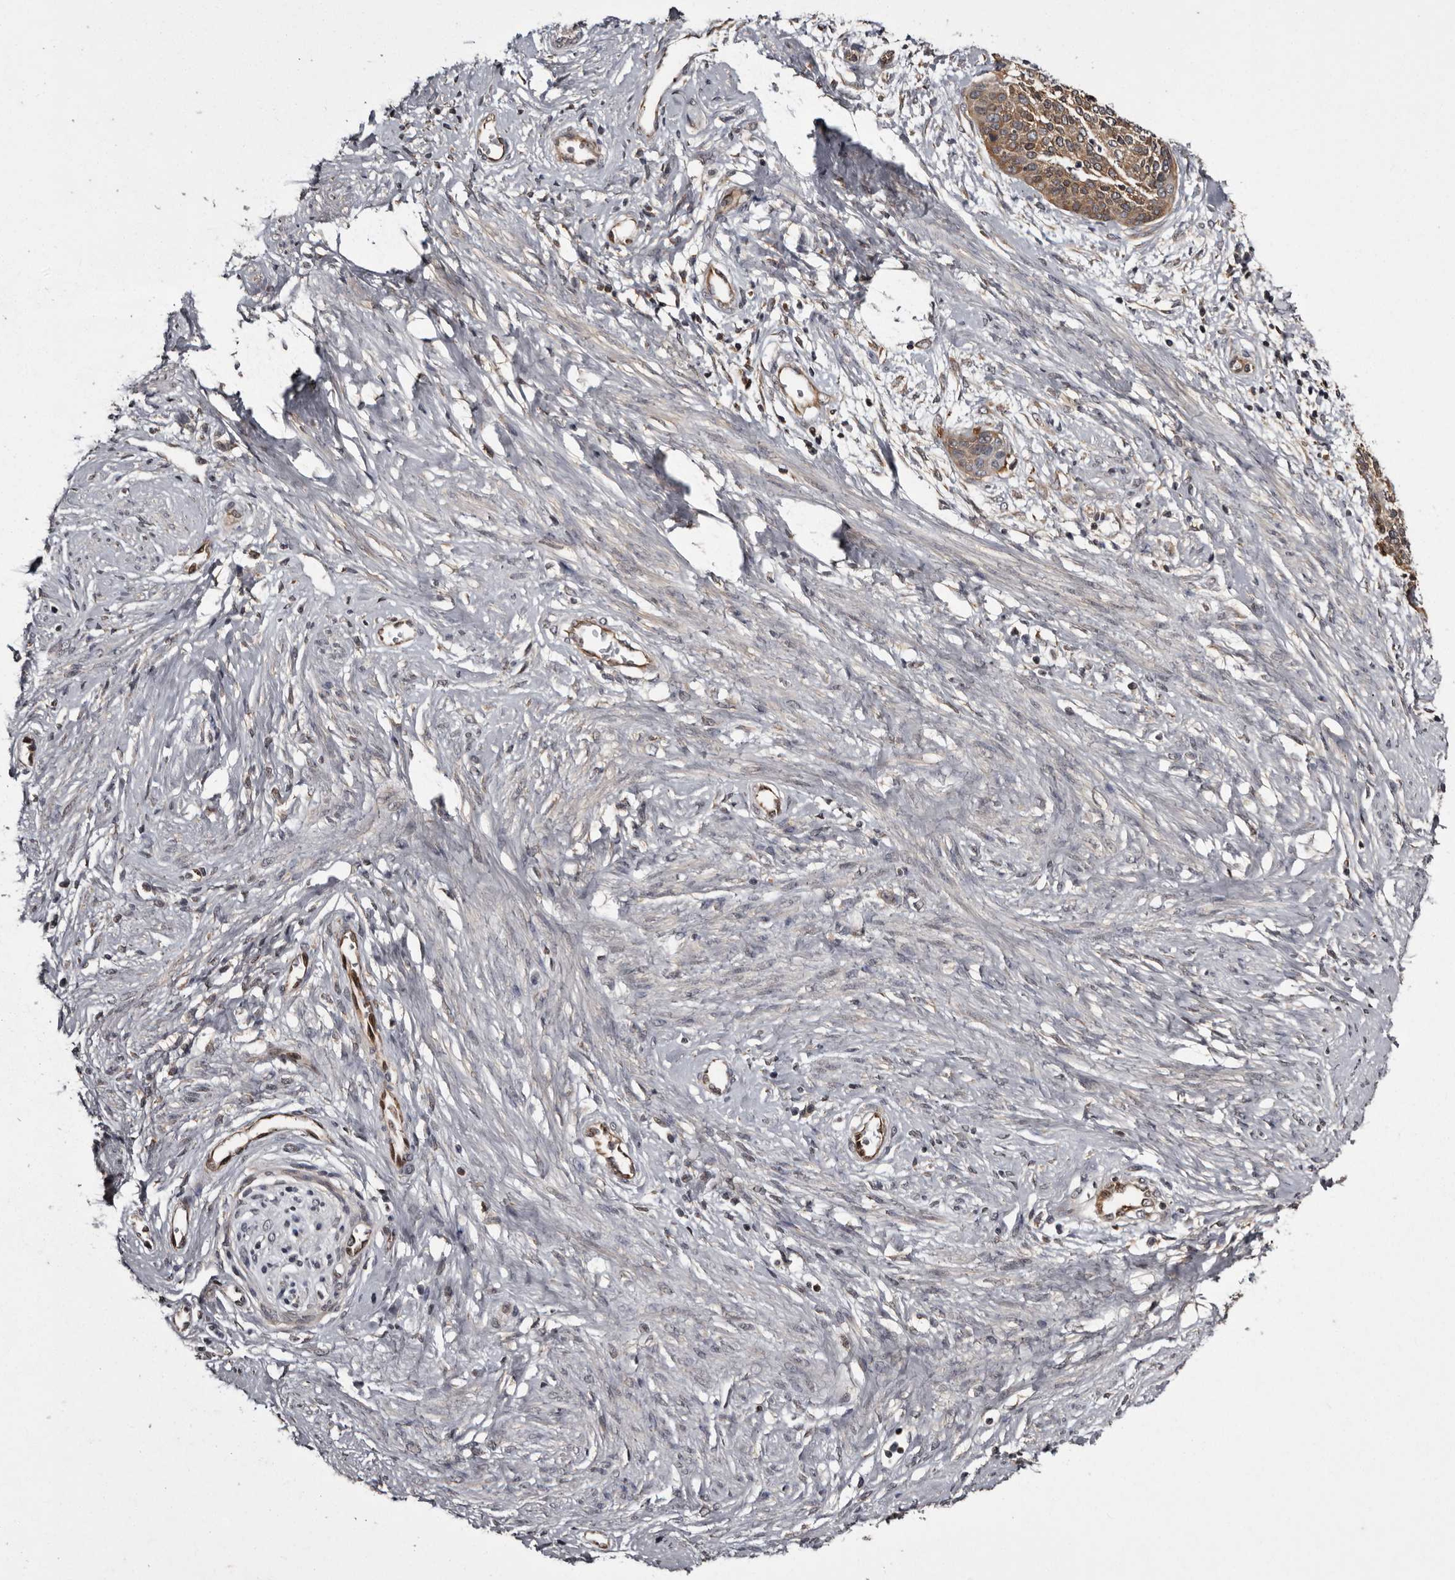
{"staining": {"intensity": "moderate", "quantity": ">75%", "location": "cytoplasmic/membranous"}, "tissue": "cervical cancer", "cell_type": "Tumor cells", "image_type": "cancer", "snomed": [{"axis": "morphology", "description": "Squamous cell carcinoma, NOS"}, {"axis": "topography", "description": "Cervix"}], "caption": "Cervical squamous cell carcinoma was stained to show a protein in brown. There is medium levels of moderate cytoplasmic/membranous positivity in about >75% of tumor cells.", "gene": "DARS1", "patient": {"sex": "female", "age": 37}}